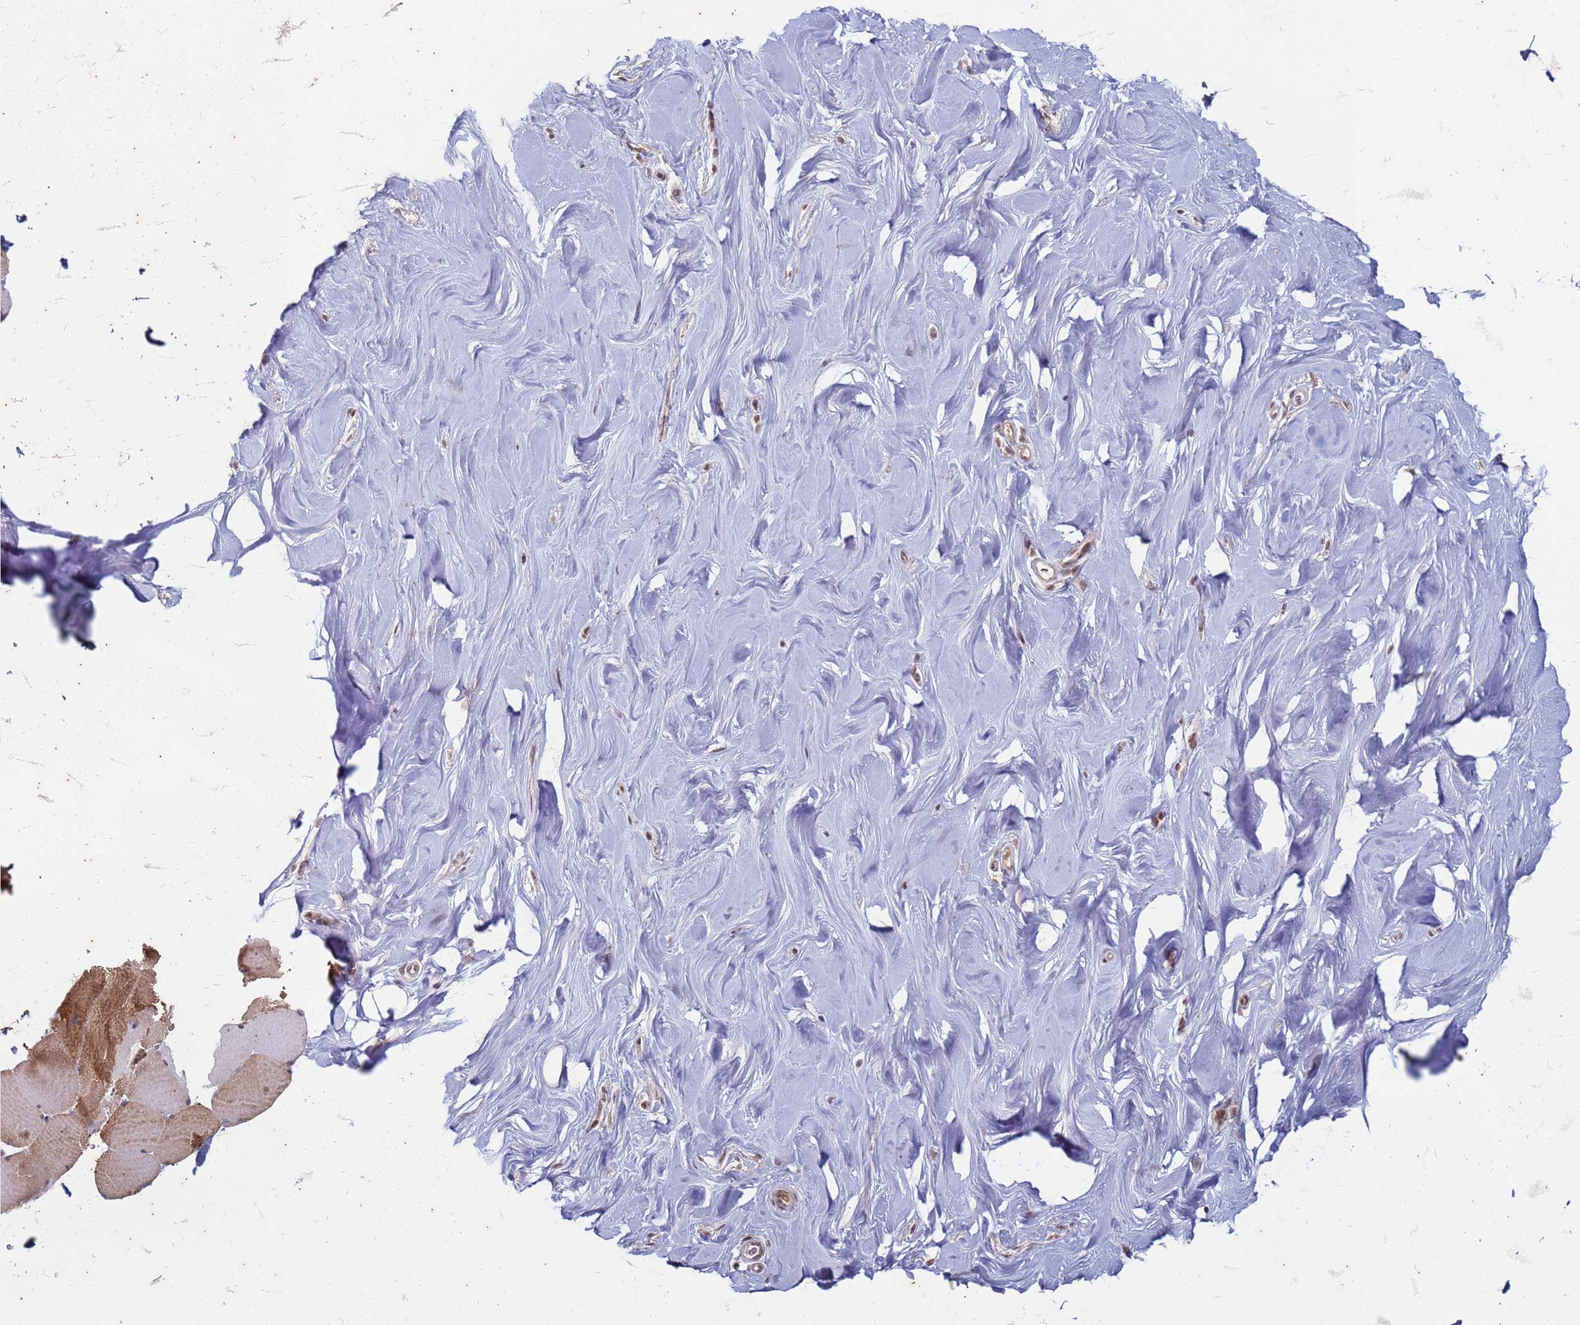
{"staining": {"intensity": "weak", "quantity": ">75%", "location": "nuclear"}, "tissue": "adipose tissue", "cell_type": "Adipocytes", "image_type": "normal", "snomed": [{"axis": "morphology", "description": "Normal tissue, NOS"}, {"axis": "topography", "description": "Breast"}], "caption": "Immunohistochemistry (IHC) (DAB (3,3'-diaminobenzidine)) staining of benign adipose tissue demonstrates weak nuclear protein positivity in approximately >75% of adipocytes. (DAB IHC with brightfield microscopy, high magnification).", "gene": "TRMT6", "patient": {"sex": "female", "age": 26}}